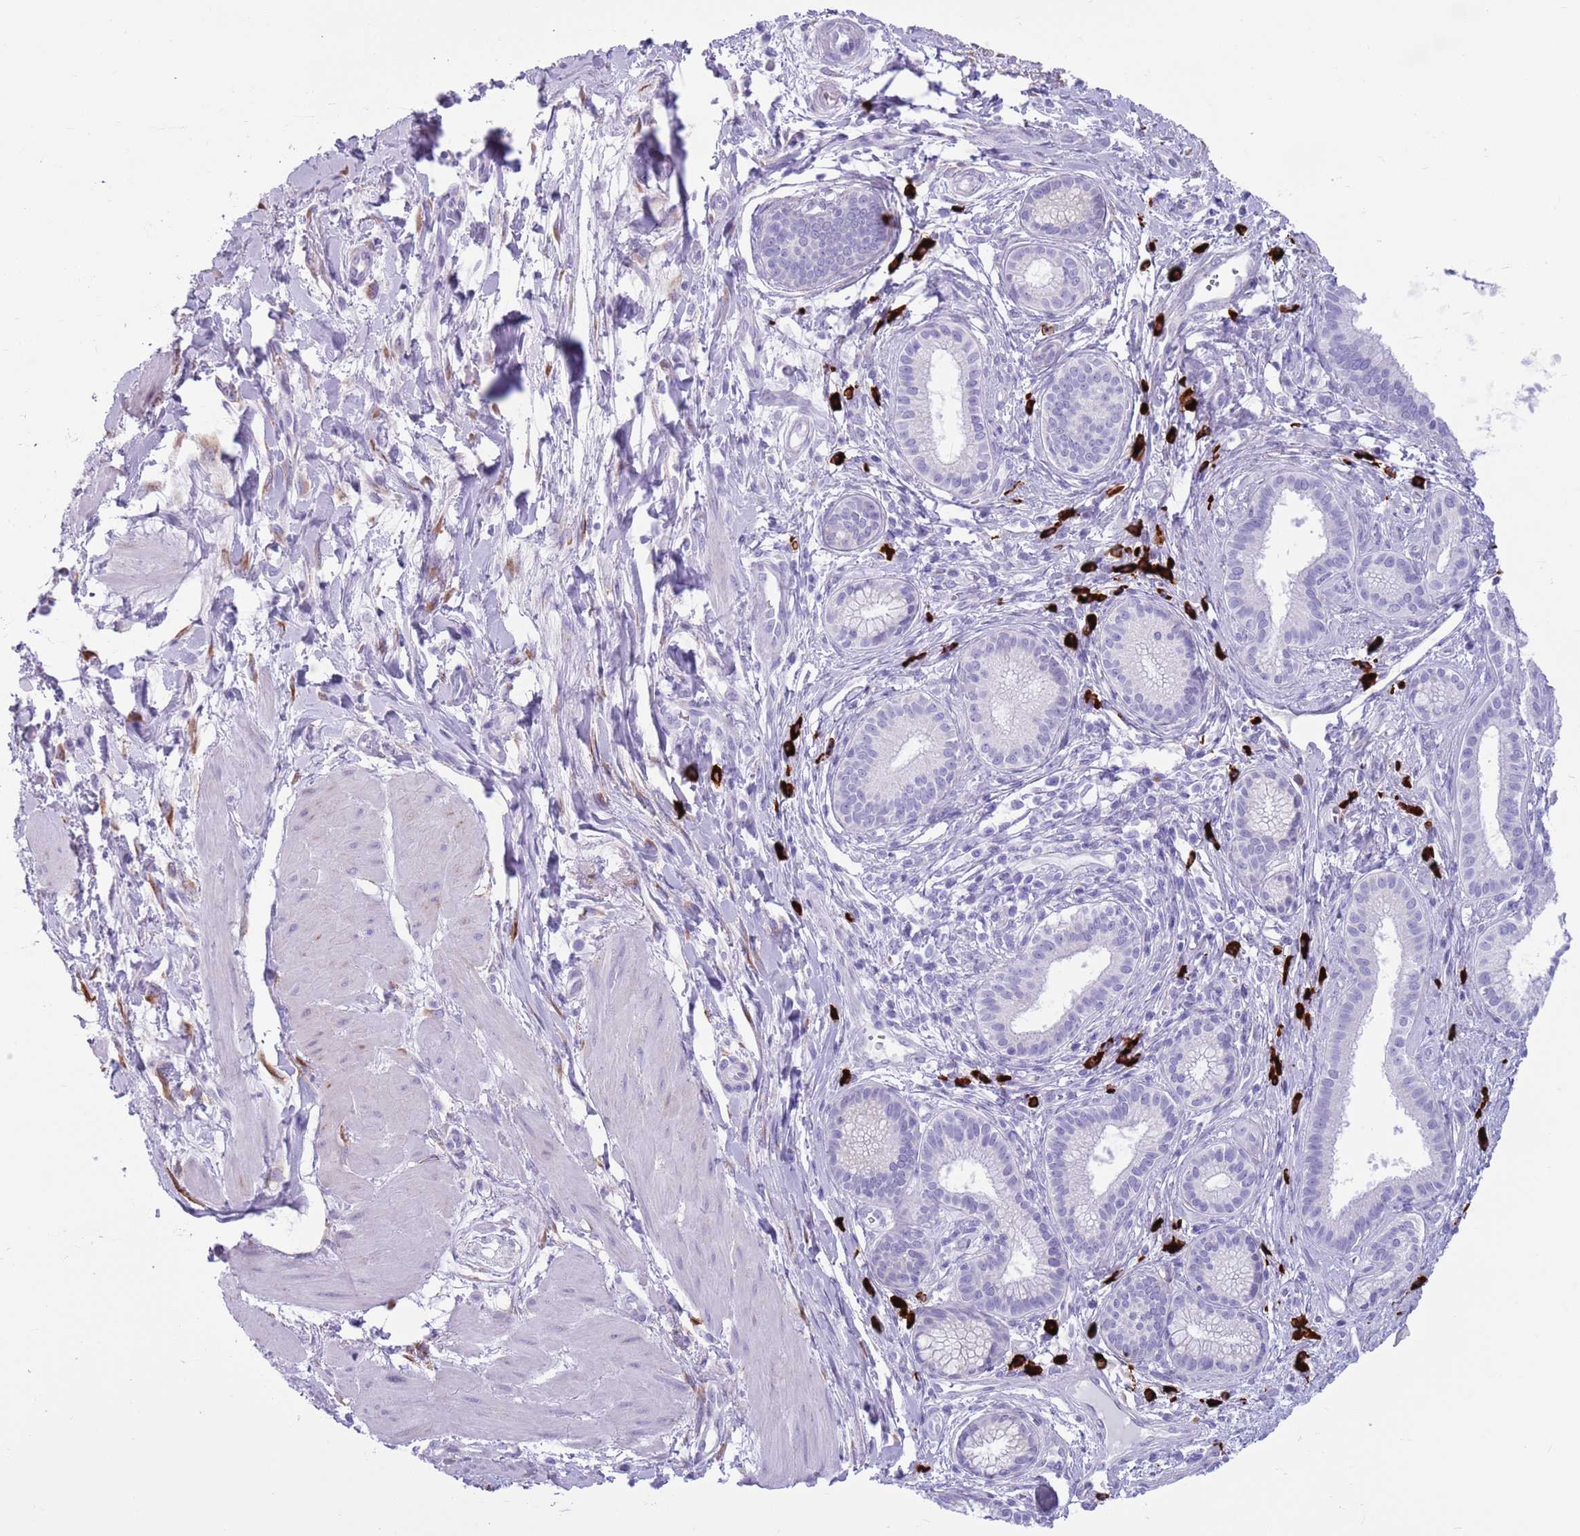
{"staining": {"intensity": "negative", "quantity": "none", "location": "none"}, "tissue": "pancreatic cancer", "cell_type": "Tumor cells", "image_type": "cancer", "snomed": [{"axis": "morphology", "description": "Adenocarcinoma, NOS"}, {"axis": "topography", "description": "Pancreas"}], "caption": "The micrograph reveals no staining of tumor cells in adenocarcinoma (pancreatic).", "gene": "LY6G5B", "patient": {"sex": "male", "age": 72}}